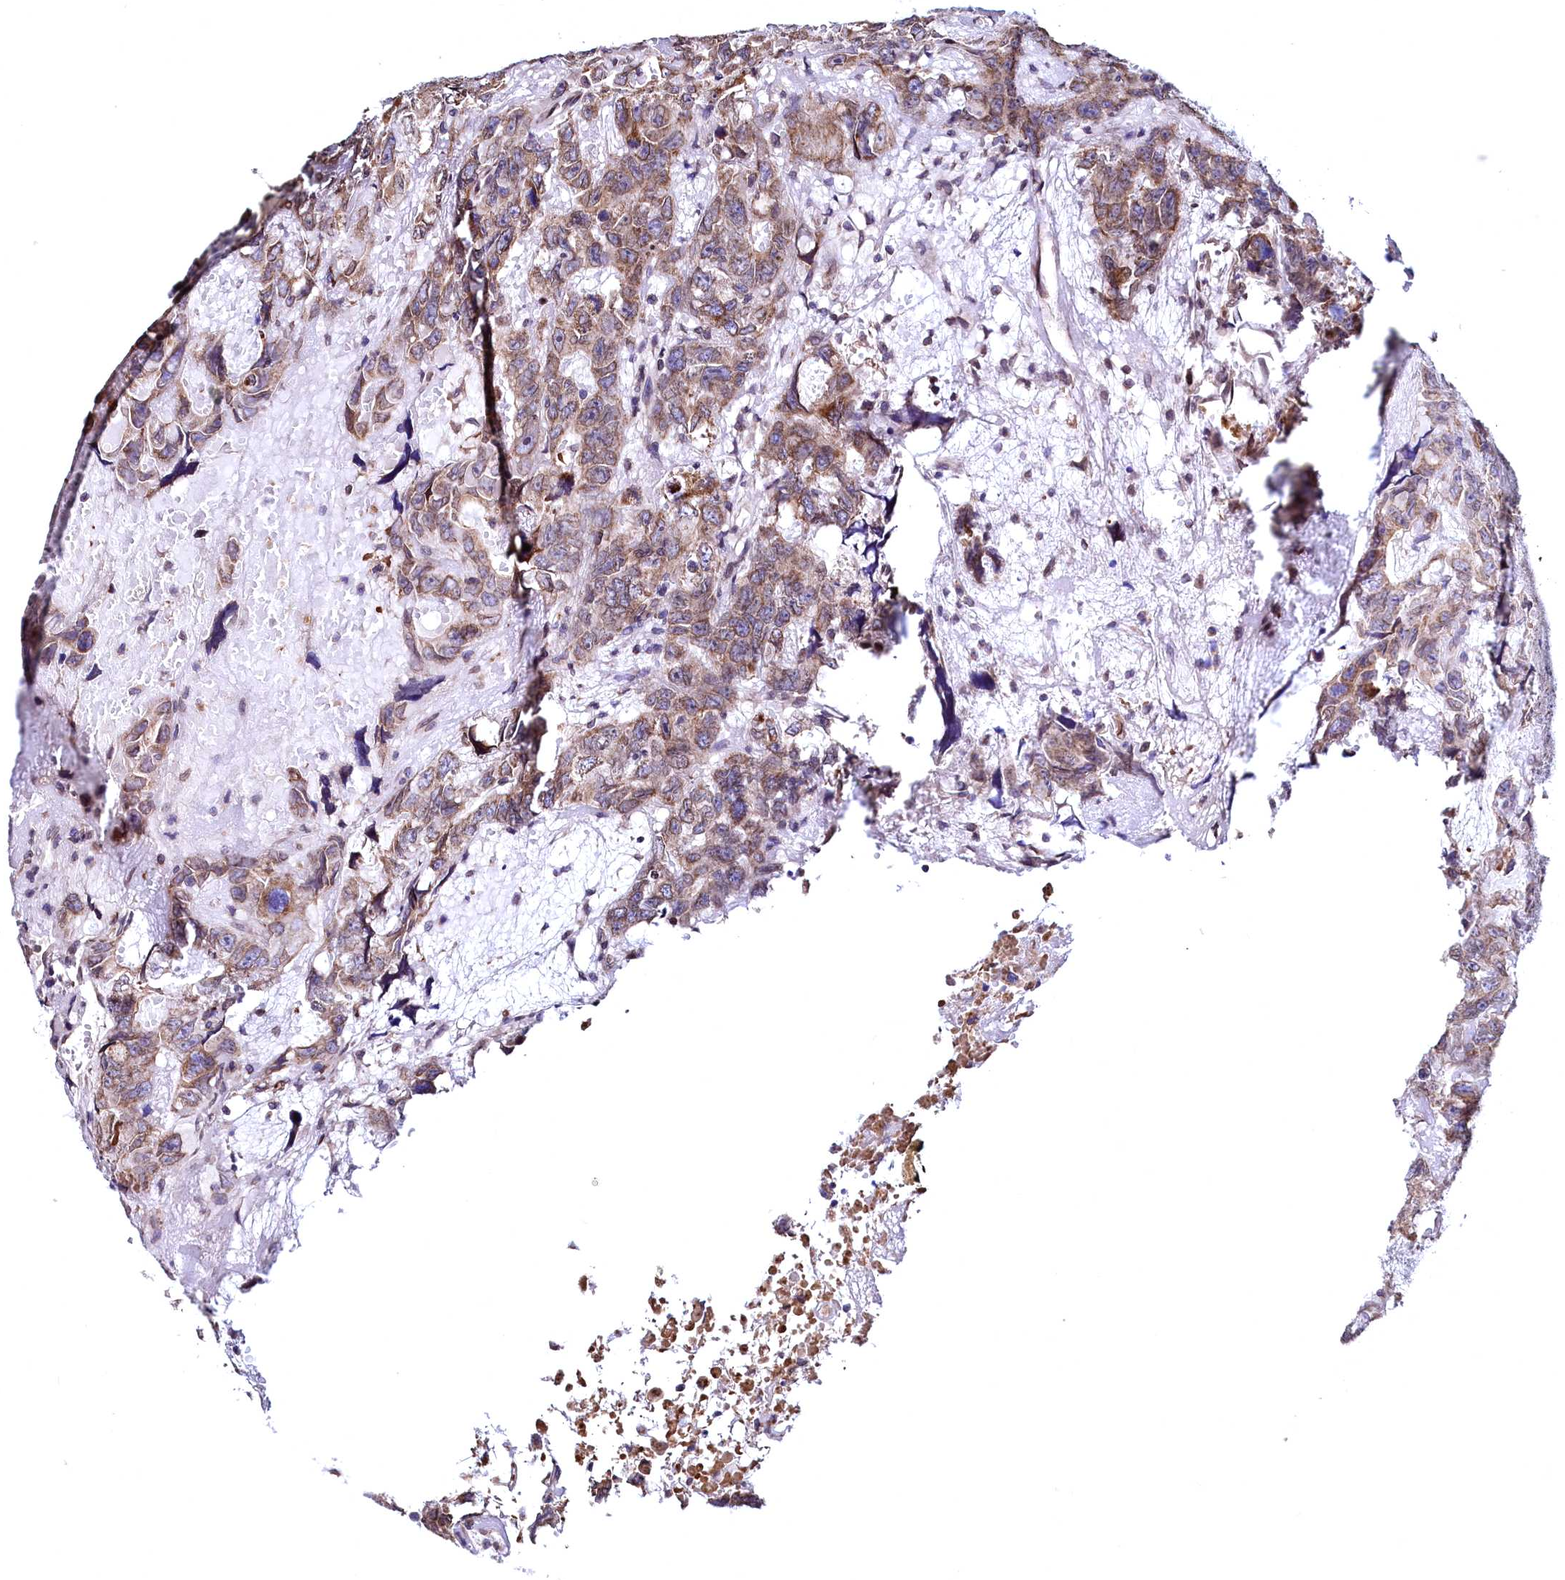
{"staining": {"intensity": "weak", "quantity": "25%-75%", "location": "cytoplasmic/membranous,nuclear"}, "tissue": "testis cancer", "cell_type": "Tumor cells", "image_type": "cancer", "snomed": [{"axis": "morphology", "description": "Carcinoma, Embryonal, NOS"}, {"axis": "topography", "description": "Testis"}], "caption": "Testis cancer tissue exhibits weak cytoplasmic/membranous and nuclear positivity in about 25%-75% of tumor cells, visualized by immunohistochemistry. (DAB IHC, brown staining for protein, blue staining for nuclei).", "gene": "HAND1", "patient": {"sex": "male", "age": 45}}